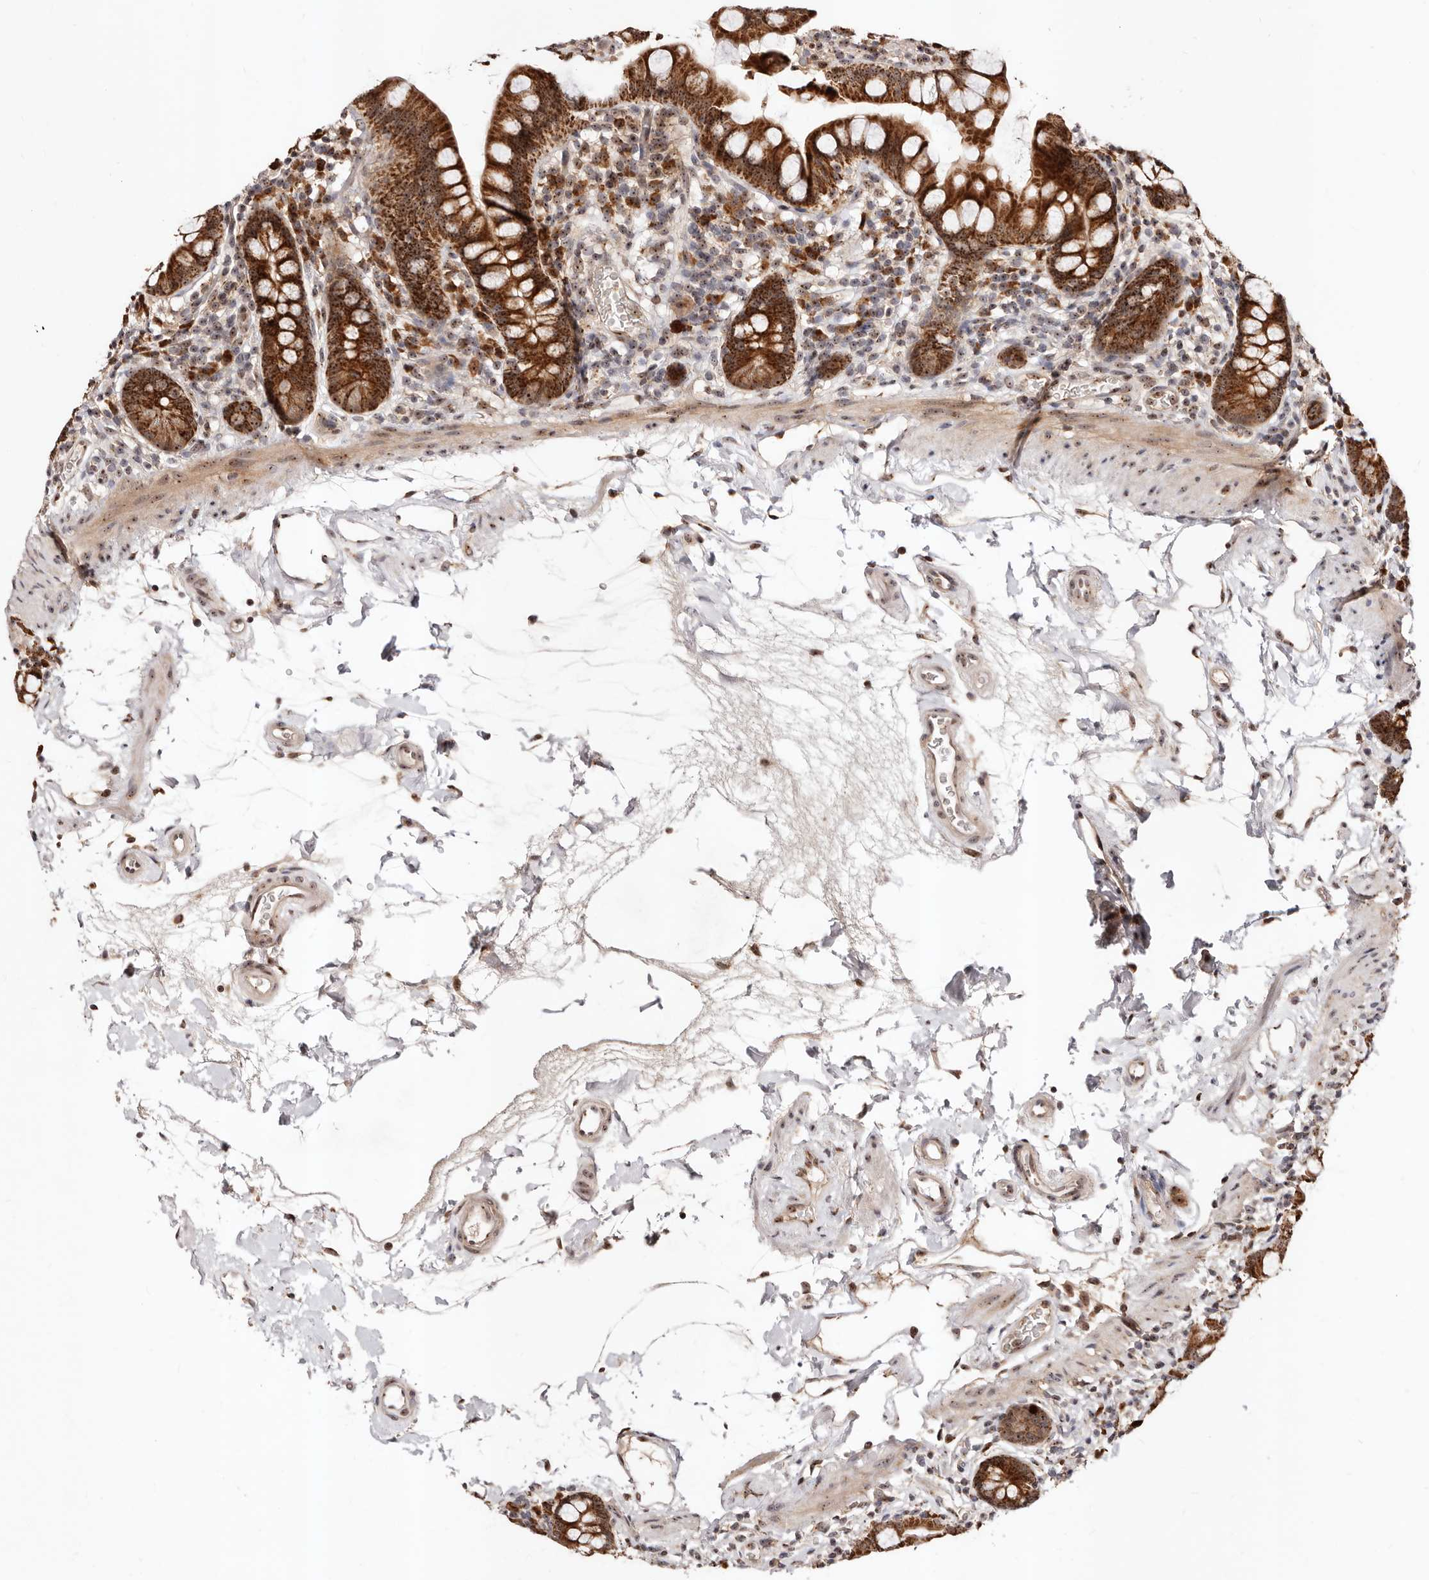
{"staining": {"intensity": "strong", "quantity": ">75%", "location": "cytoplasmic/membranous"}, "tissue": "small intestine", "cell_type": "Glandular cells", "image_type": "normal", "snomed": [{"axis": "morphology", "description": "Normal tissue, NOS"}, {"axis": "topography", "description": "Small intestine"}], "caption": "Approximately >75% of glandular cells in normal small intestine show strong cytoplasmic/membranous protein positivity as visualized by brown immunohistochemical staining.", "gene": "APOL6", "patient": {"sex": "female", "age": 84}}